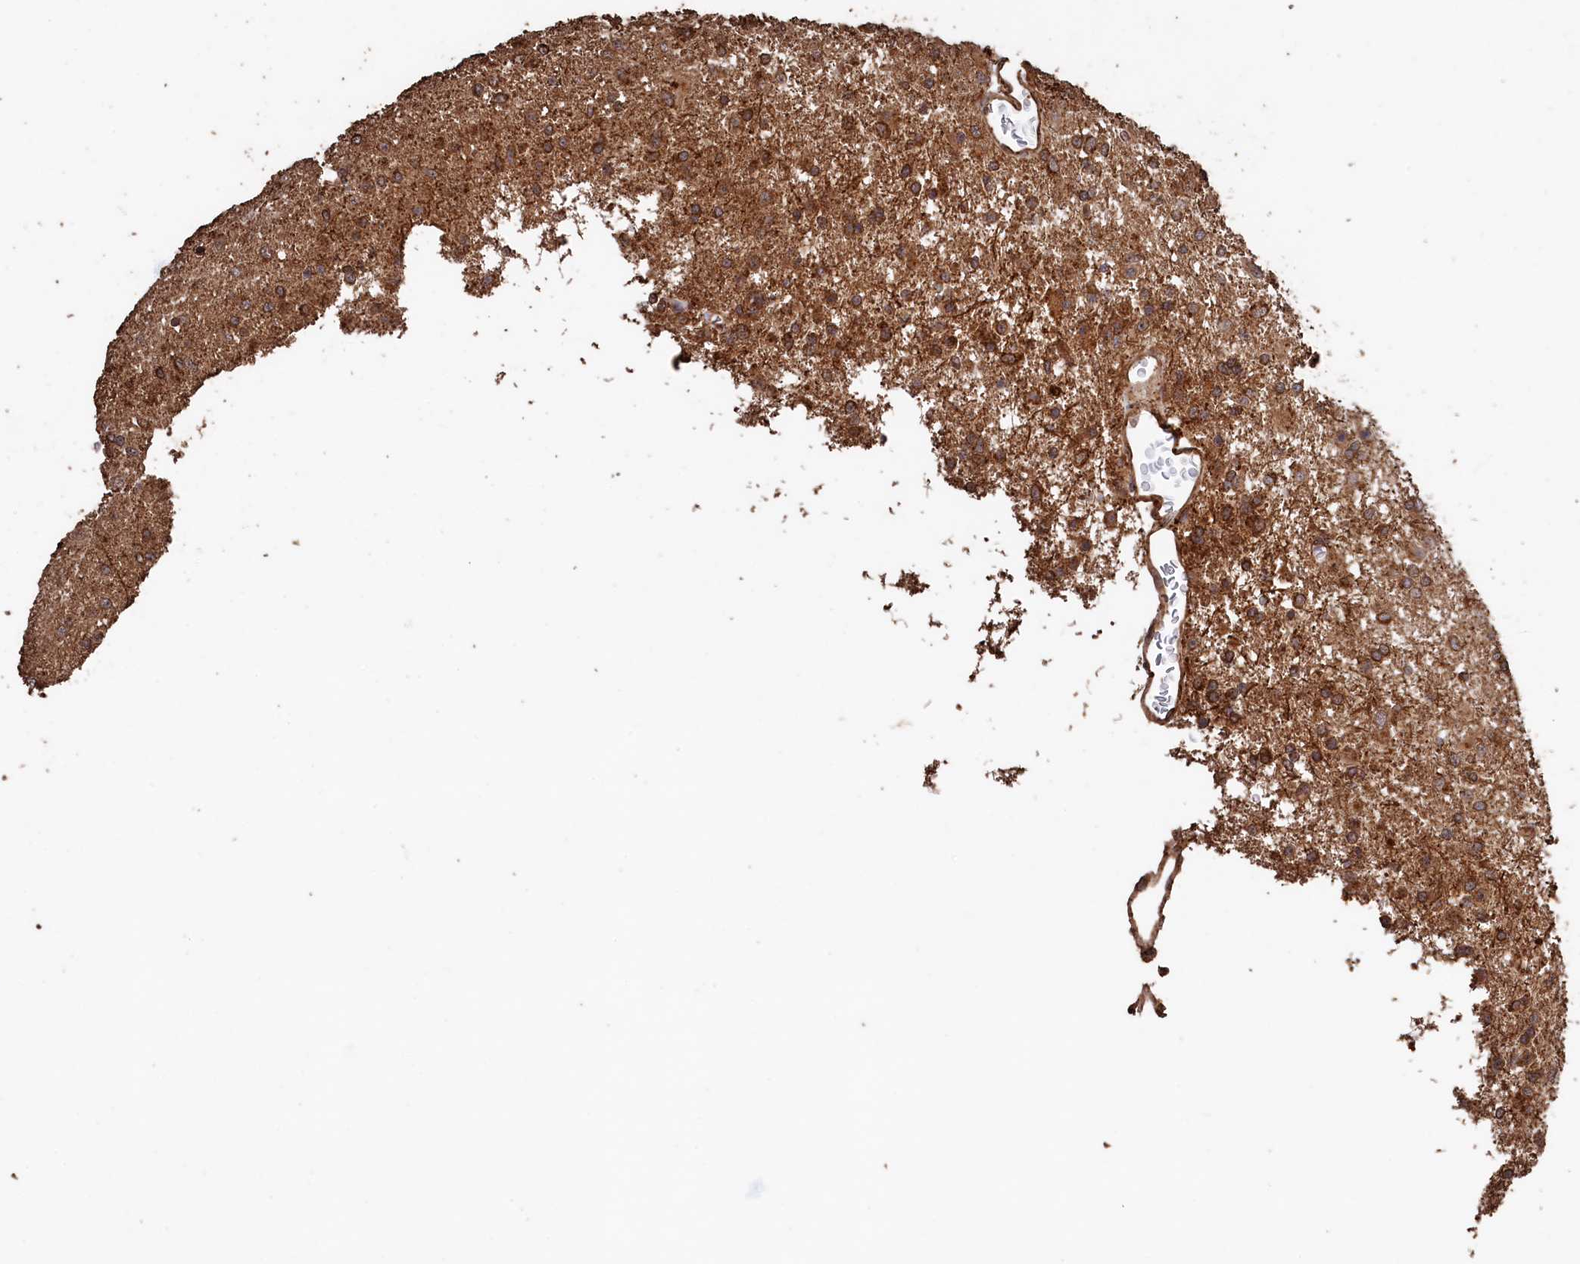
{"staining": {"intensity": "moderate", "quantity": ">75%", "location": "cytoplasmic/membranous"}, "tissue": "glioma", "cell_type": "Tumor cells", "image_type": "cancer", "snomed": [{"axis": "morphology", "description": "Glioma, malignant, Low grade"}, {"axis": "topography", "description": "Brain"}], "caption": "Immunohistochemistry (IHC) staining of glioma, which displays medium levels of moderate cytoplasmic/membranous expression in about >75% of tumor cells indicating moderate cytoplasmic/membranous protein positivity. The staining was performed using DAB (brown) for protein detection and nuclei were counterstained in hematoxylin (blue).", "gene": "SNX33", "patient": {"sex": "male", "age": 65}}